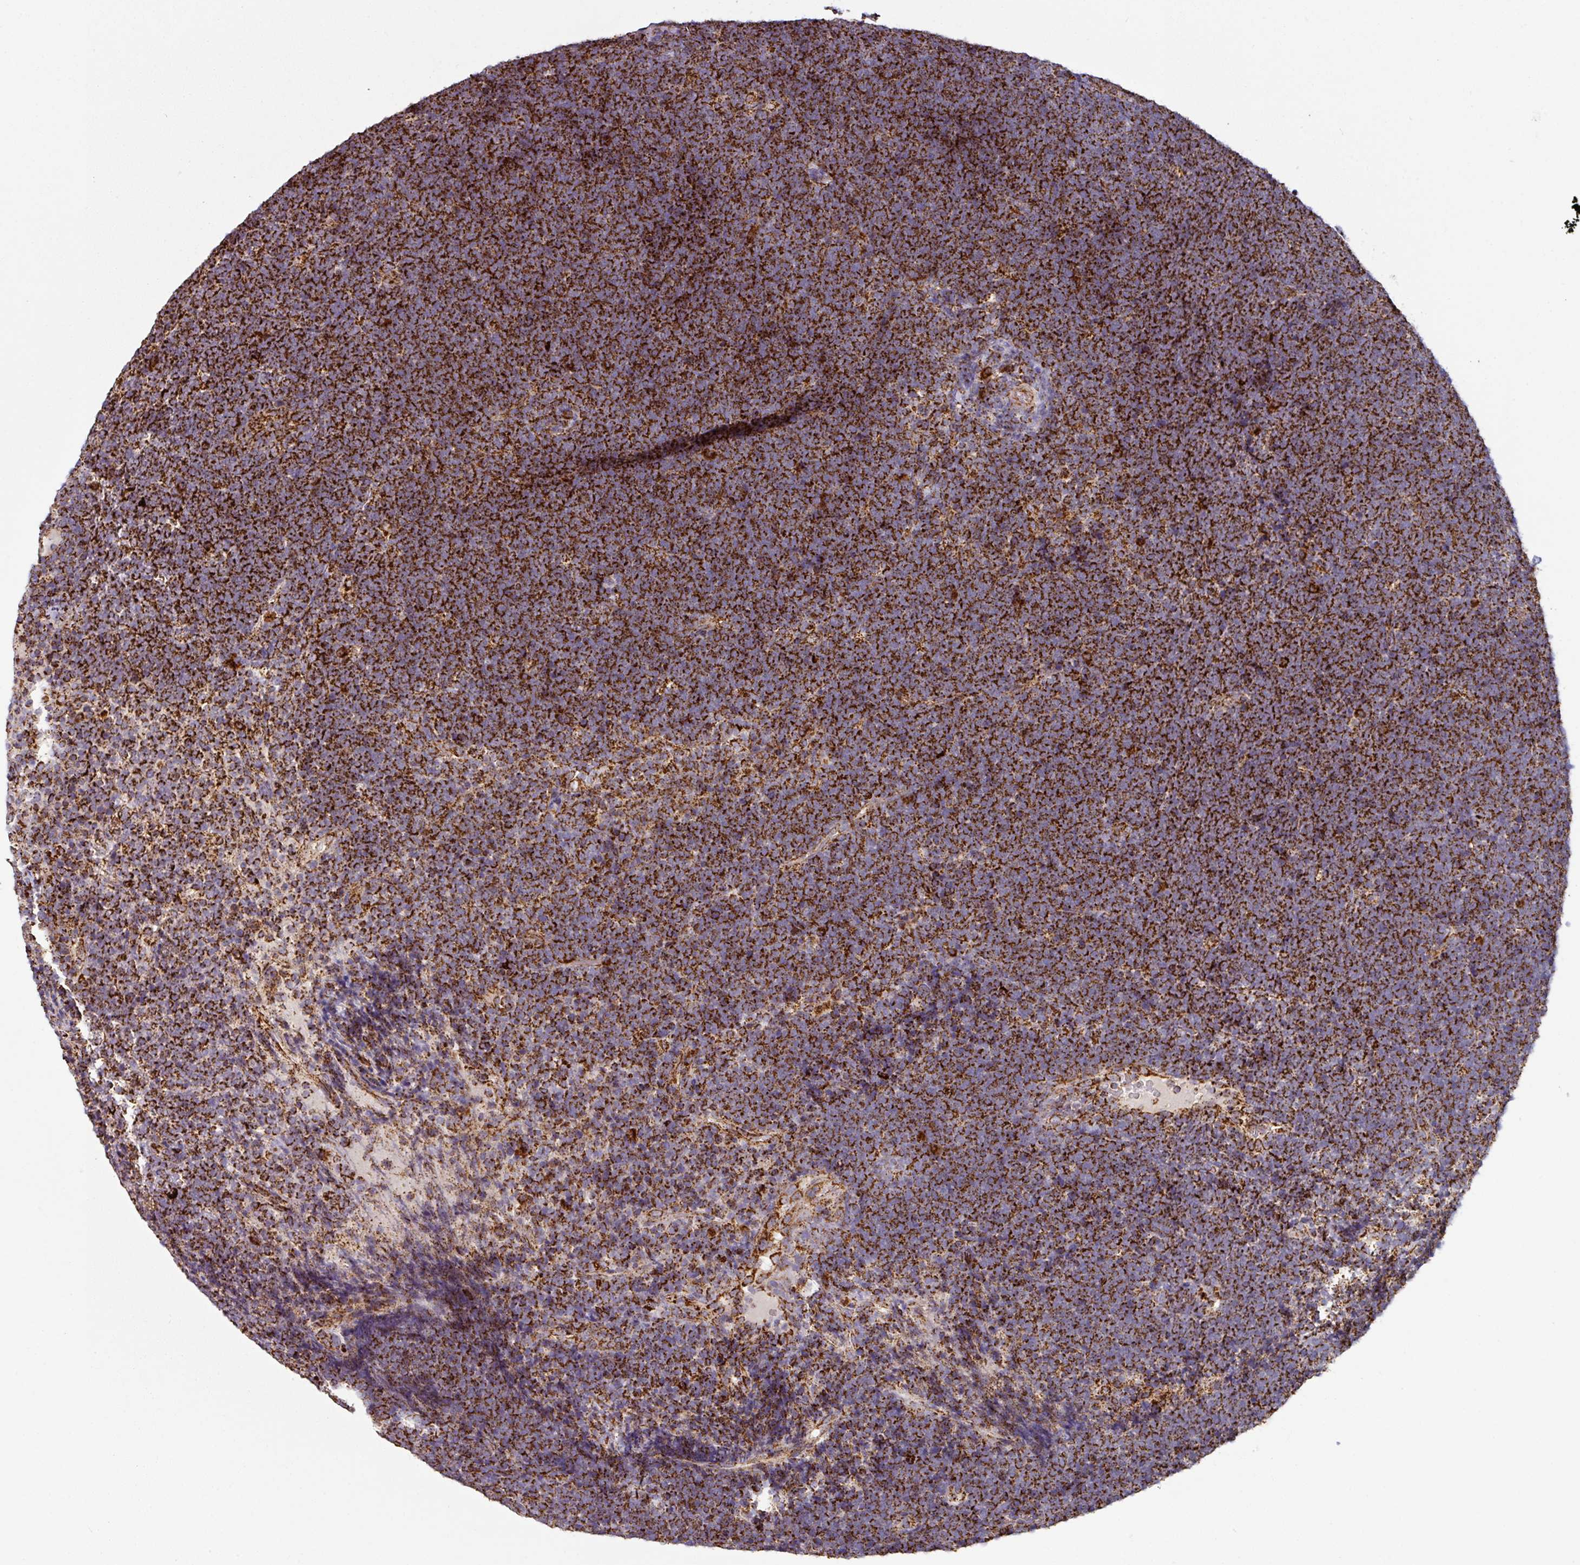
{"staining": {"intensity": "strong", "quantity": ">75%", "location": "cytoplasmic/membranous"}, "tissue": "lymphoma", "cell_type": "Tumor cells", "image_type": "cancer", "snomed": [{"axis": "morphology", "description": "Malignant lymphoma, non-Hodgkin's type, High grade"}, {"axis": "topography", "description": "Lymph node"}], "caption": "High-grade malignant lymphoma, non-Hodgkin's type was stained to show a protein in brown. There is high levels of strong cytoplasmic/membranous positivity in about >75% of tumor cells.", "gene": "TRAP1", "patient": {"sex": "male", "age": 13}}